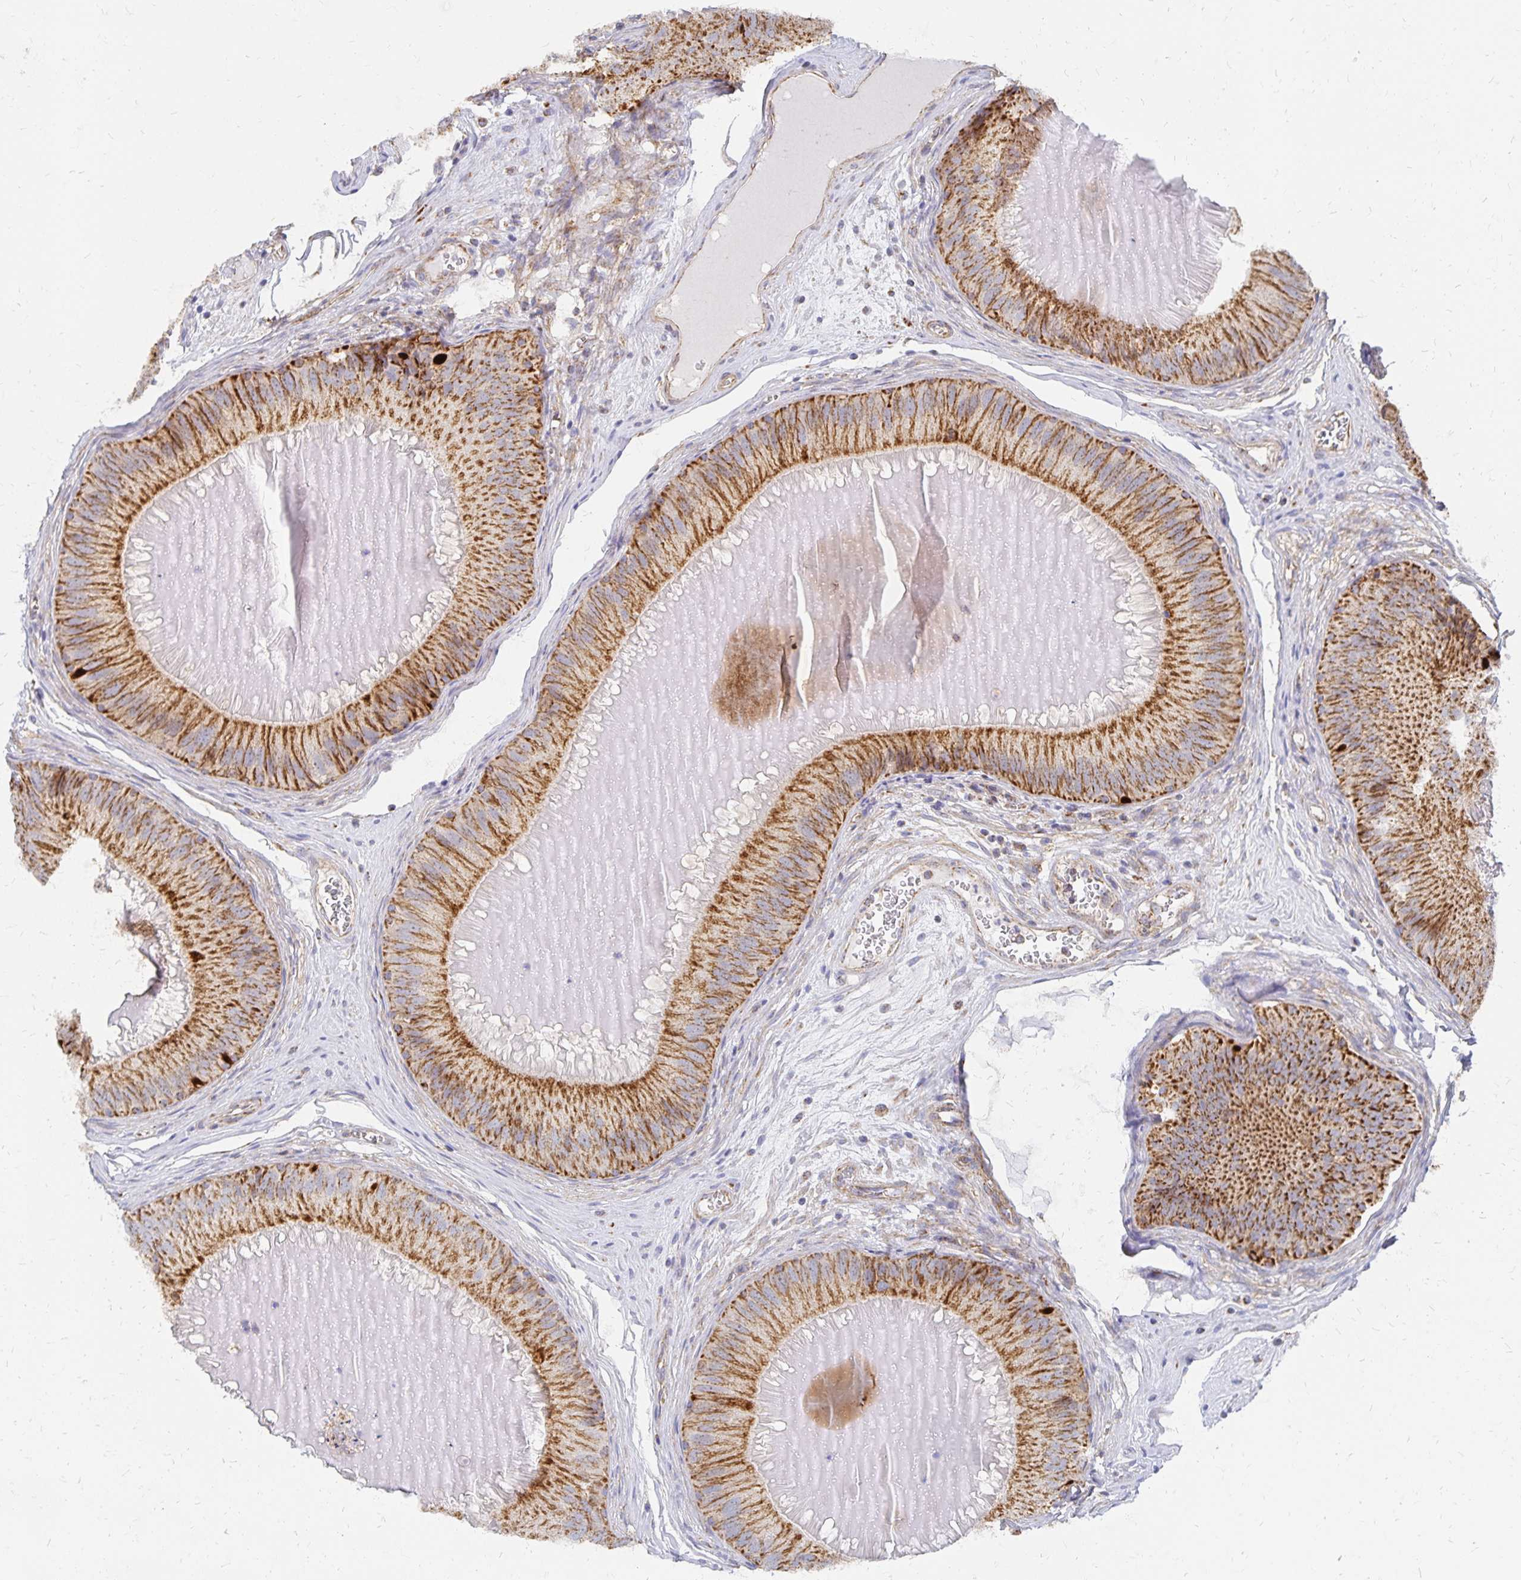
{"staining": {"intensity": "strong", "quantity": ">75%", "location": "cytoplasmic/membranous"}, "tissue": "epididymis", "cell_type": "Glandular cells", "image_type": "normal", "snomed": [{"axis": "morphology", "description": "Normal tissue, NOS"}, {"axis": "topography", "description": "Epididymis, spermatic cord, NOS"}], "caption": "Epididymis stained for a protein reveals strong cytoplasmic/membranous positivity in glandular cells. (Stains: DAB (3,3'-diaminobenzidine) in brown, nuclei in blue, Microscopy: brightfield microscopy at high magnification).", "gene": "STOML2", "patient": {"sex": "male", "age": 39}}